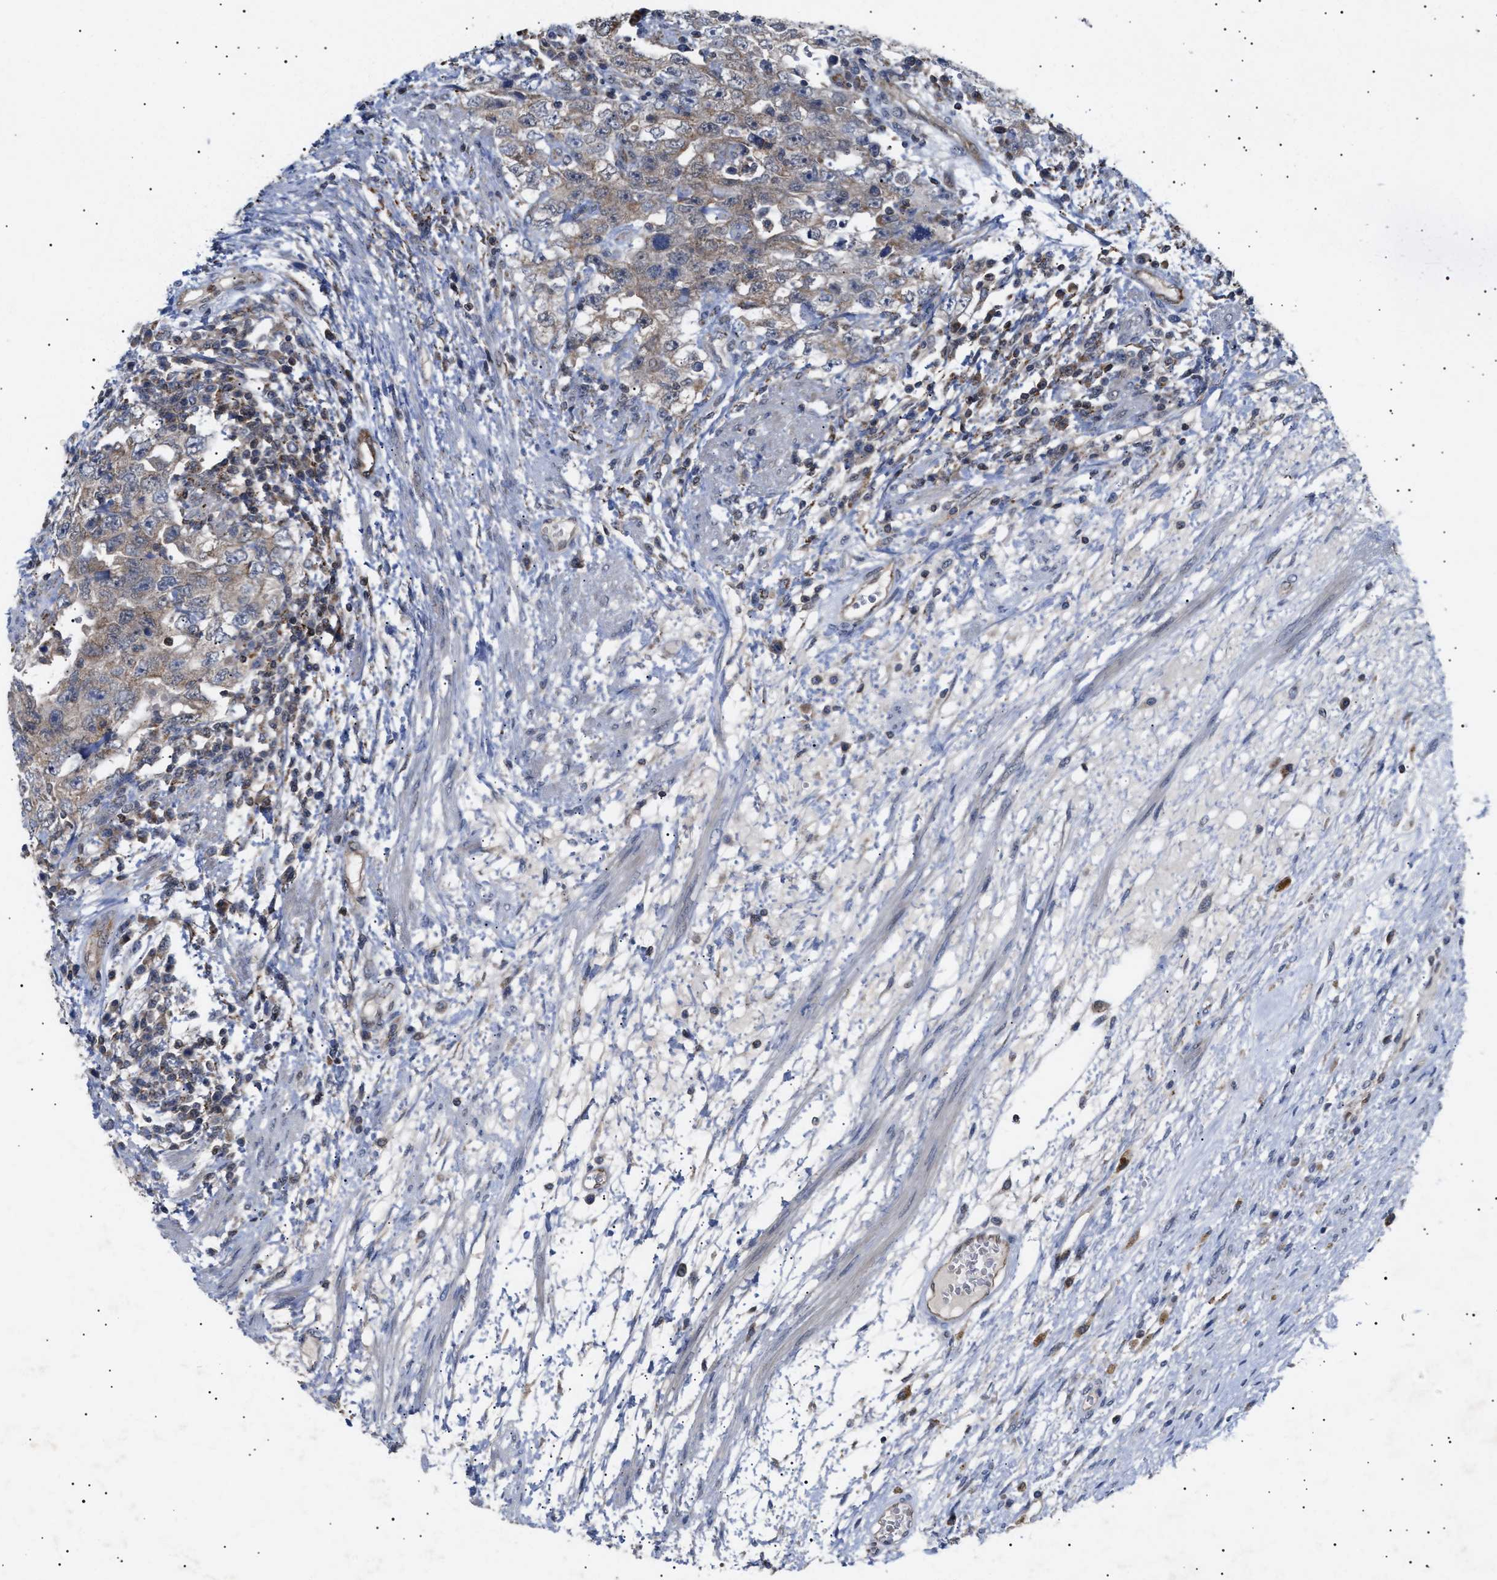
{"staining": {"intensity": "weak", "quantity": ">75%", "location": "cytoplasmic/membranous"}, "tissue": "testis cancer", "cell_type": "Tumor cells", "image_type": "cancer", "snomed": [{"axis": "morphology", "description": "Carcinoma, Embryonal, NOS"}, {"axis": "topography", "description": "Testis"}], "caption": "A high-resolution image shows immunohistochemistry (IHC) staining of embryonal carcinoma (testis), which reveals weak cytoplasmic/membranous staining in approximately >75% of tumor cells.", "gene": "SIRT5", "patient": {"sex": "male", "age": 26}}